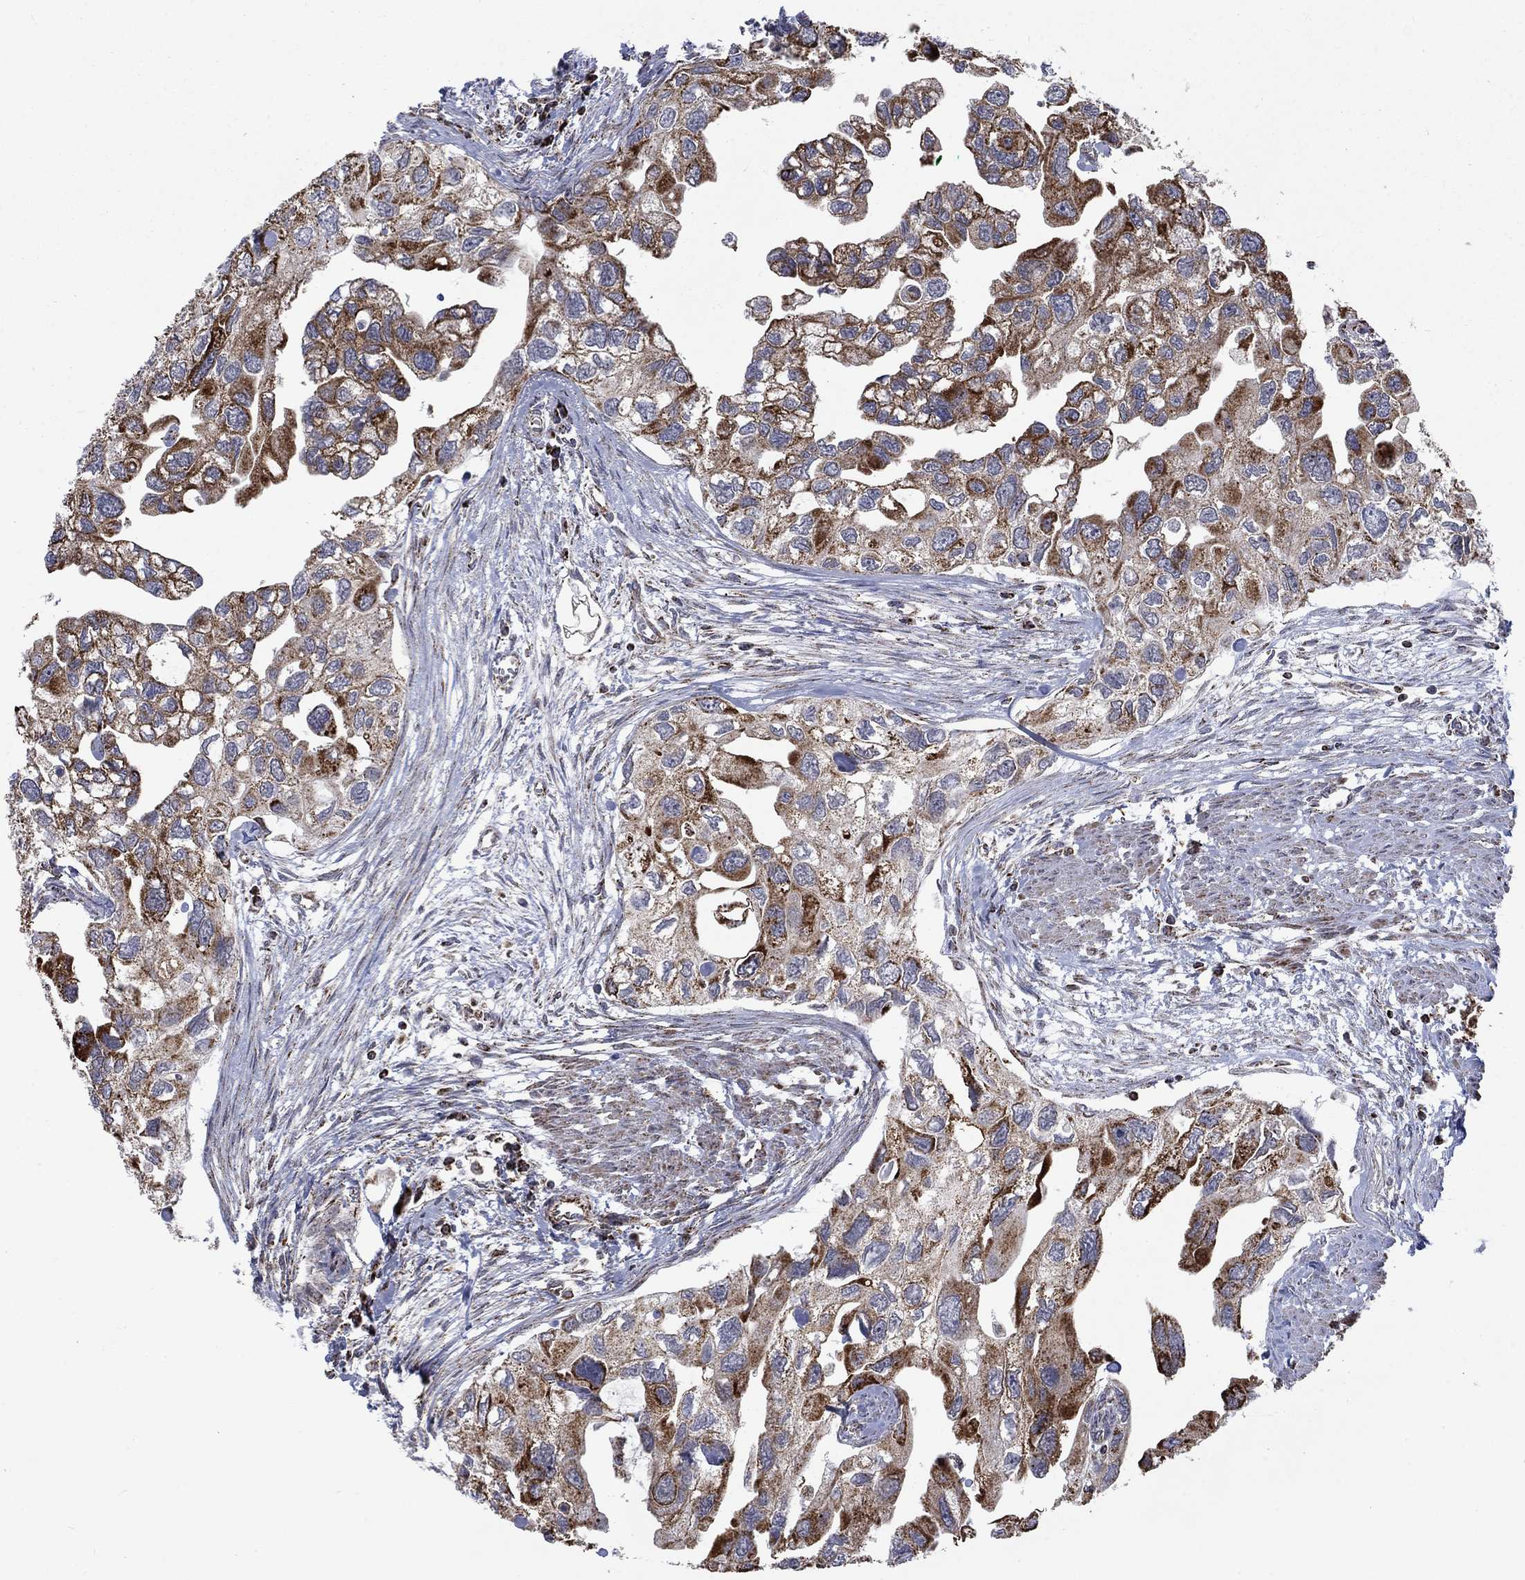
{"staining": {"intensity": "strong", "quantity": "25%-75%", "location": "cytoplasmic/membranous"}, "tissue": "urothelial cancer", "cell_type": "Tumor cells", "image_type": "cancer", "snomed": [{"axis": "morphology", "description": "Urothelial carcinoma, High grade"}, {"axis": "topography", "description": "Urinary bladder"}], "caption": "Immunohistochemical staining of human urothelial cancer reveals high levels of strong cytoplasmic/membranous protein expression in approximately 25%-75% of tumor cells. Using DAB (brown) and hematoxylin (blue) stains, captured at high magnification using brightfield microscopy.", "gene": "MOAP1", "patient": {"sex": "male", "age": 59}}